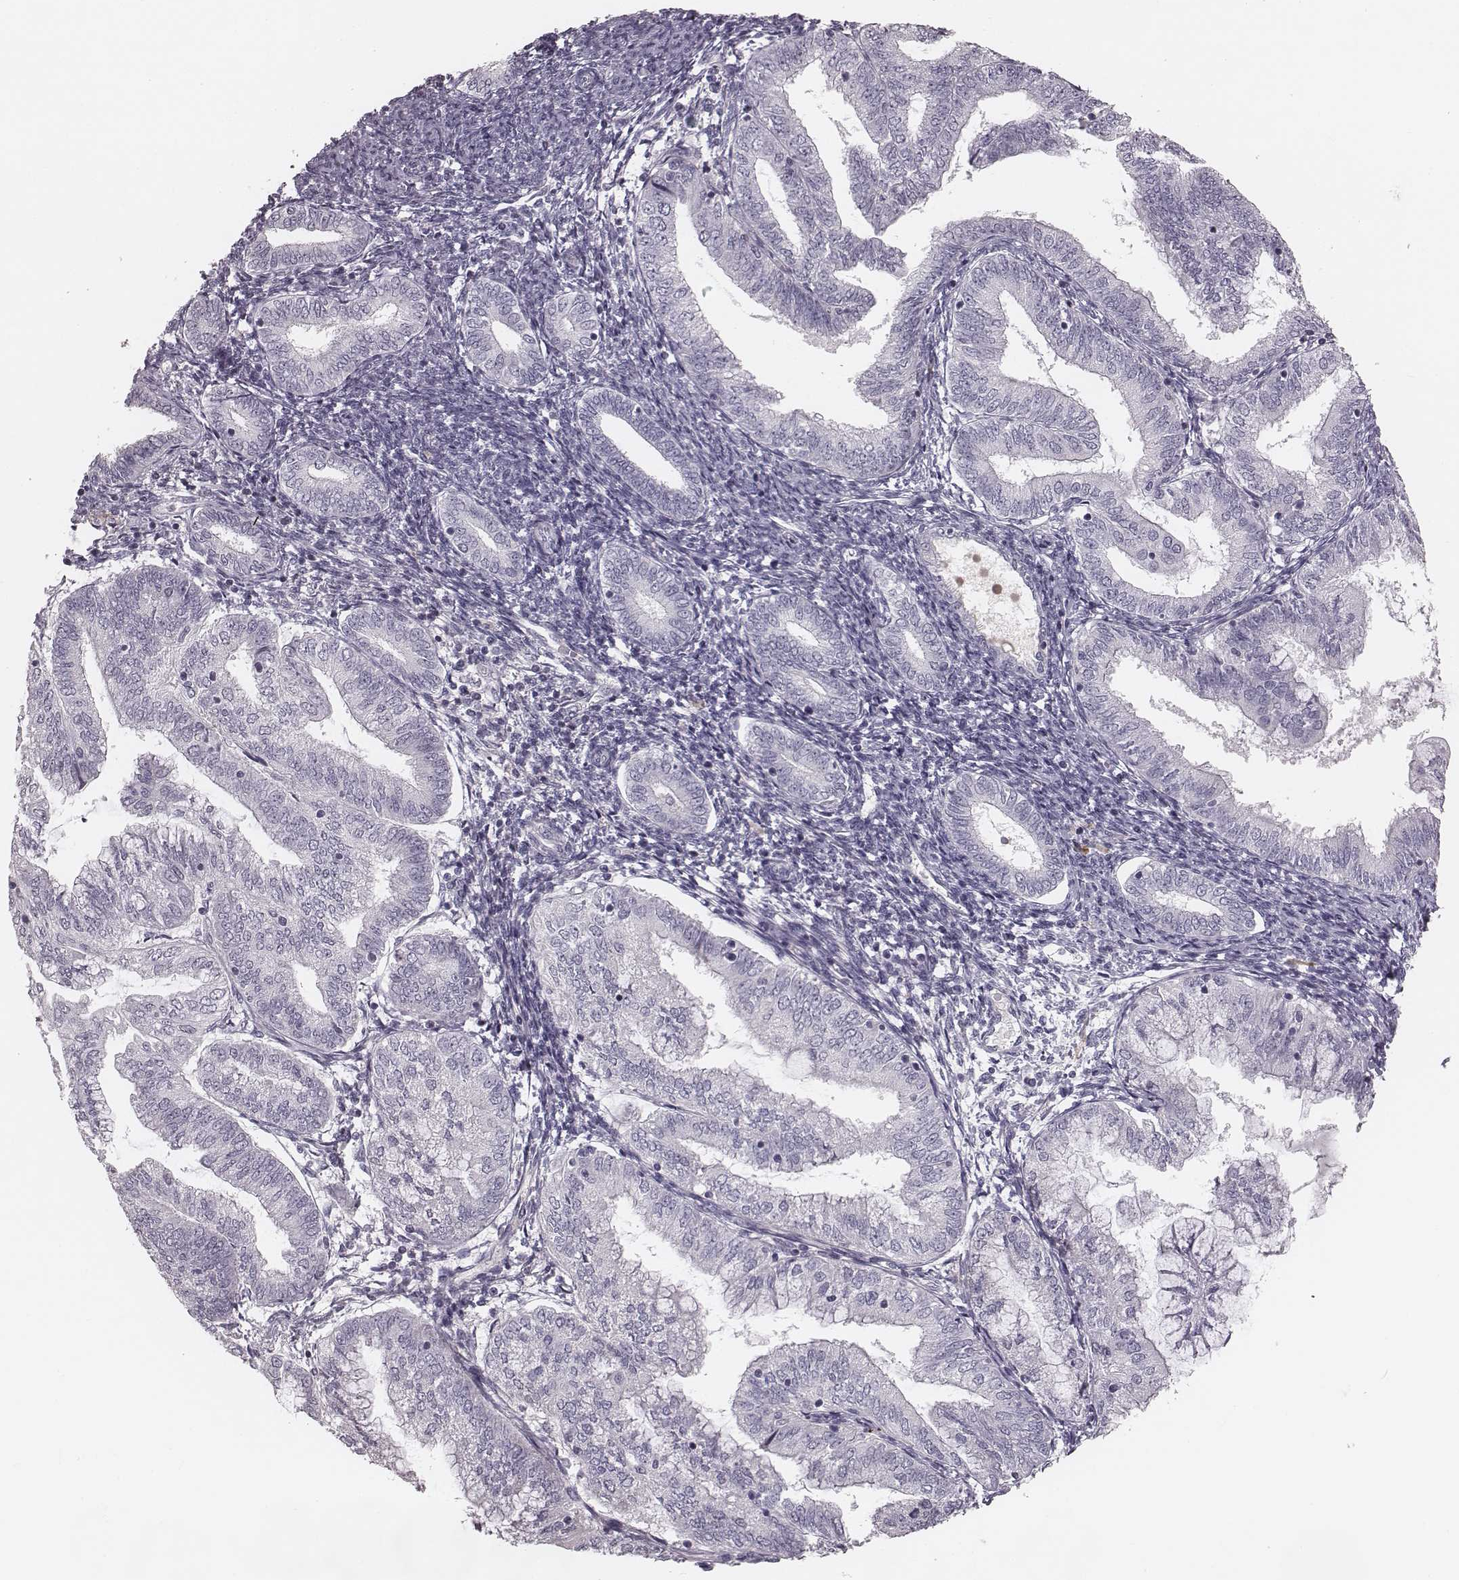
{"staining": {"intensity": "negative", "quantity": "none", "location": "none"}, "tissue": "endometrial cancer", "cell_type": "Tumor cells", "image_type": "cancer", "snomed": [{"axis": "morphology", "description": "Adenocarcinoma, NOS"}, {"axis": "topography", "description": "Endometrium"}], "caption": "Immunohistochemistry (IHC) micrograph of endometrial cancer (adenocarcinoma) stained for a protein (brown), which exhibits no expression in tumor cells.", "gene": "S100Z", "patient": {"sex": "female", "age": 55}}